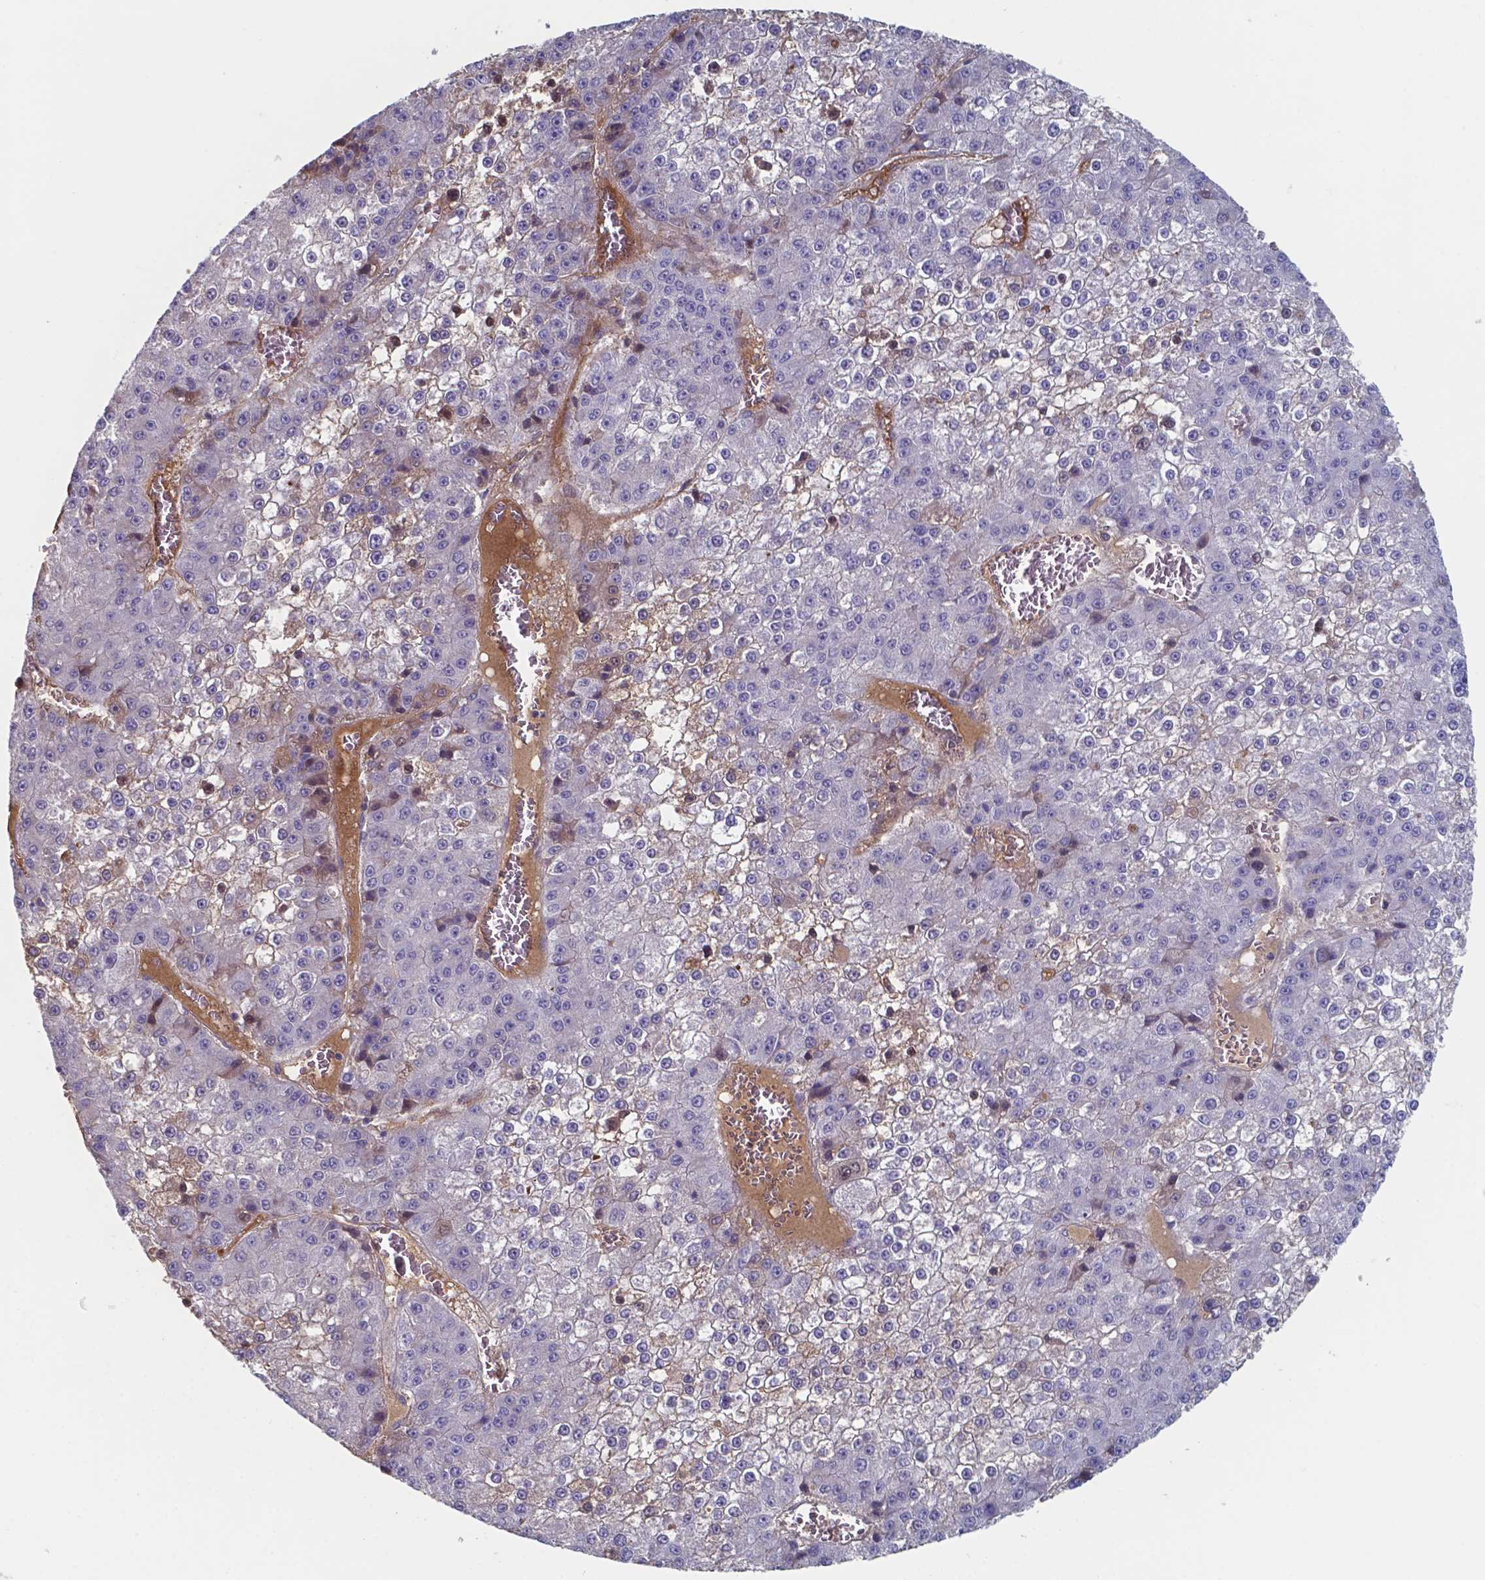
{"staining": {"intensity": "weak", "quantity": "<25%", "location": "nuclear"}, "tissue": "liver cancer", "cell_type": "Tumor cells", "image_type": "cancer", "snomed": [{"axis": "morphology", "description": "Carcinoma, Hepatocellular, NOS"}, {"axis": "topography", "description": "Liver"}], "caption": "Protein analysis of liver cancer demonstrates no significant staining in tumor cells.", "gene": "BTBD17", "patient": {"sex": "female", "age": 73}}